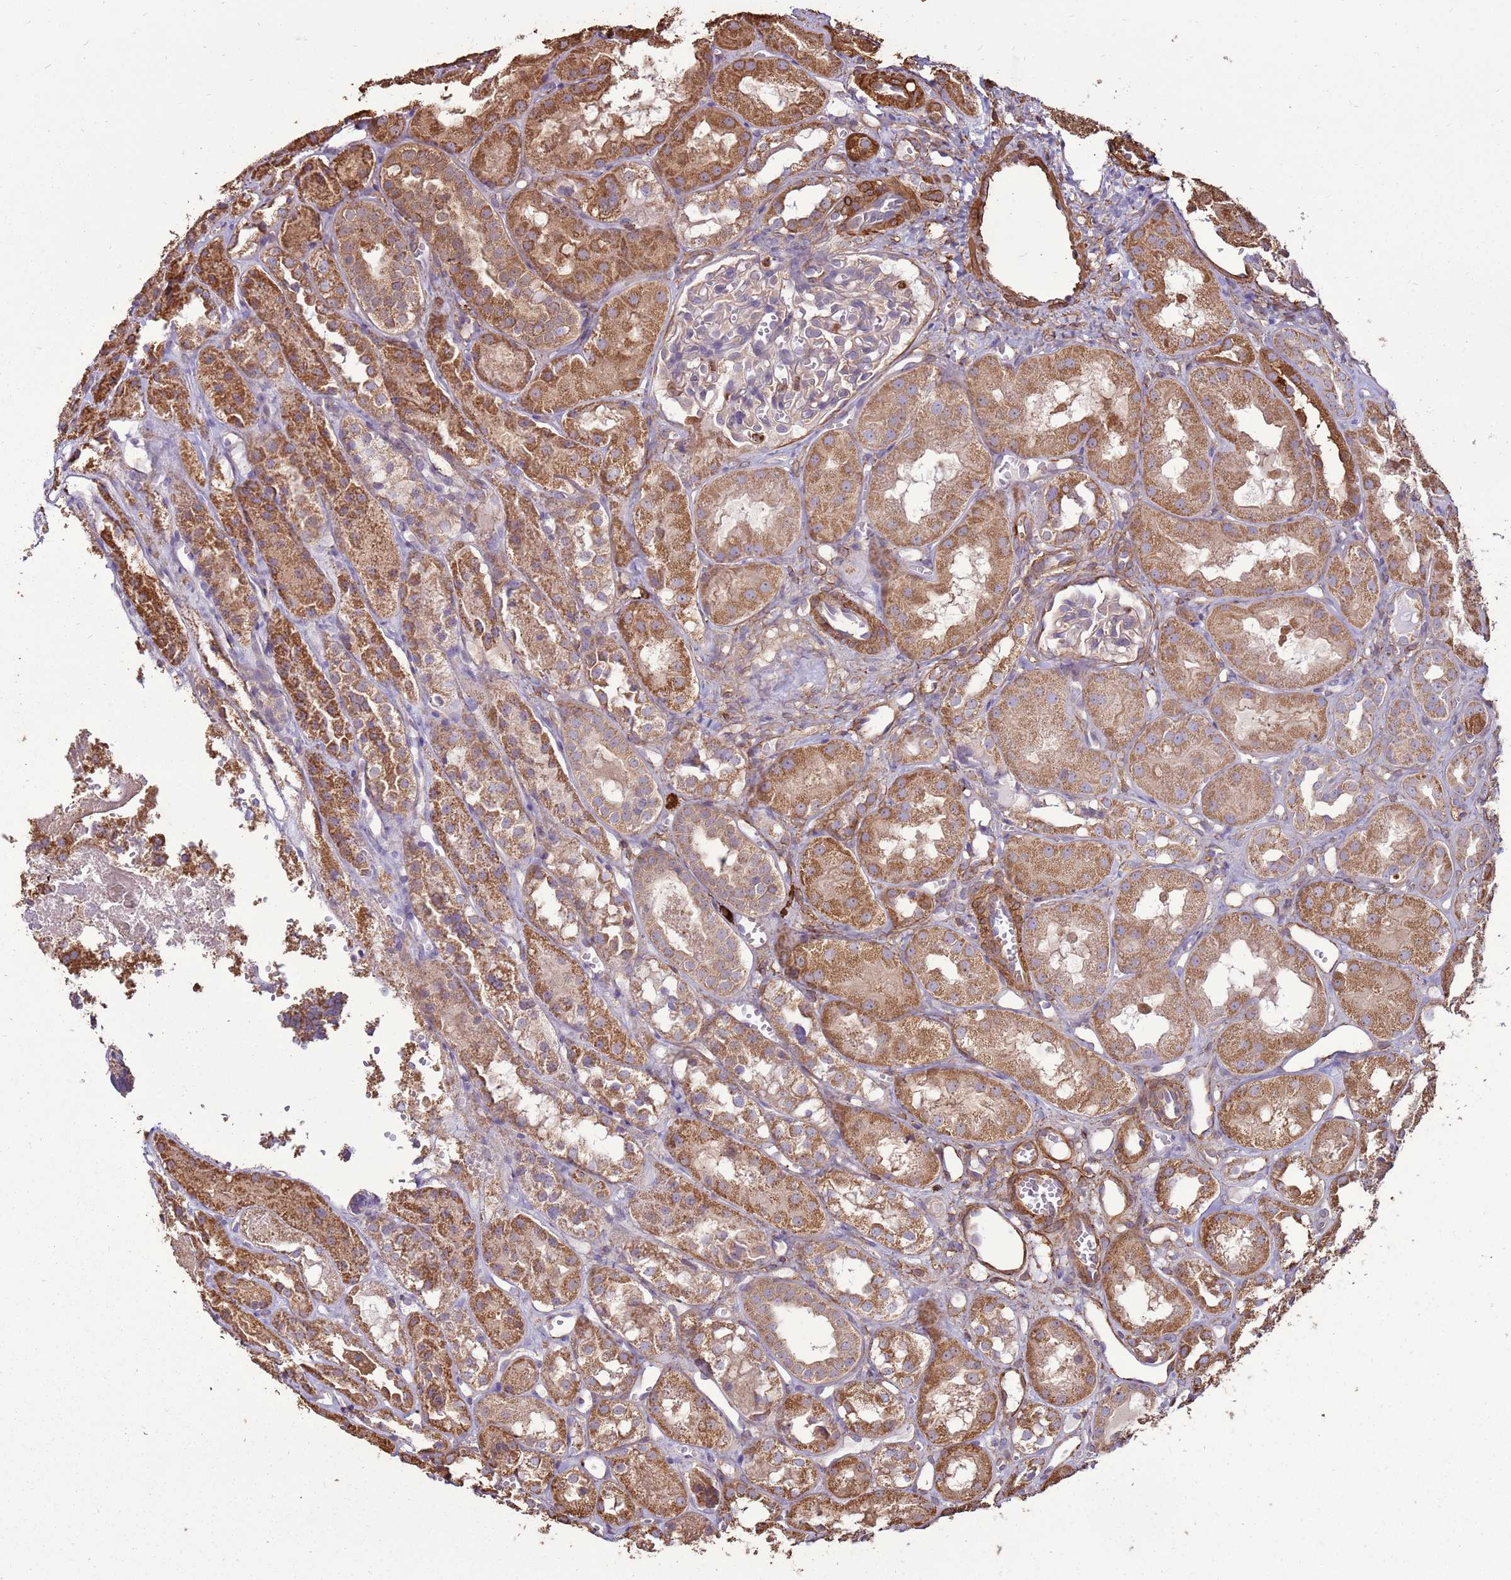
{"staining": {"intensity": "moderate", "quantity": "<25%", "location": "cytoplasmic/membranous"}, "tissue": "kidney", "cell_type": "Cells in glomeruli", "image_type": "normal", "snomed": [{"axis": "morphology", "description": "Normal tissue, NOS"}, {"axis": "topography", "description": "Kidney"}], "caption": "Brown immunohistochemical staining in normal kidney reveals moderate cytoplasmic/membranous positivity in approximately <25% of cells in glomeruli.", "gene": "DDX59", "patient": {"sex": "male", "age": 16}}